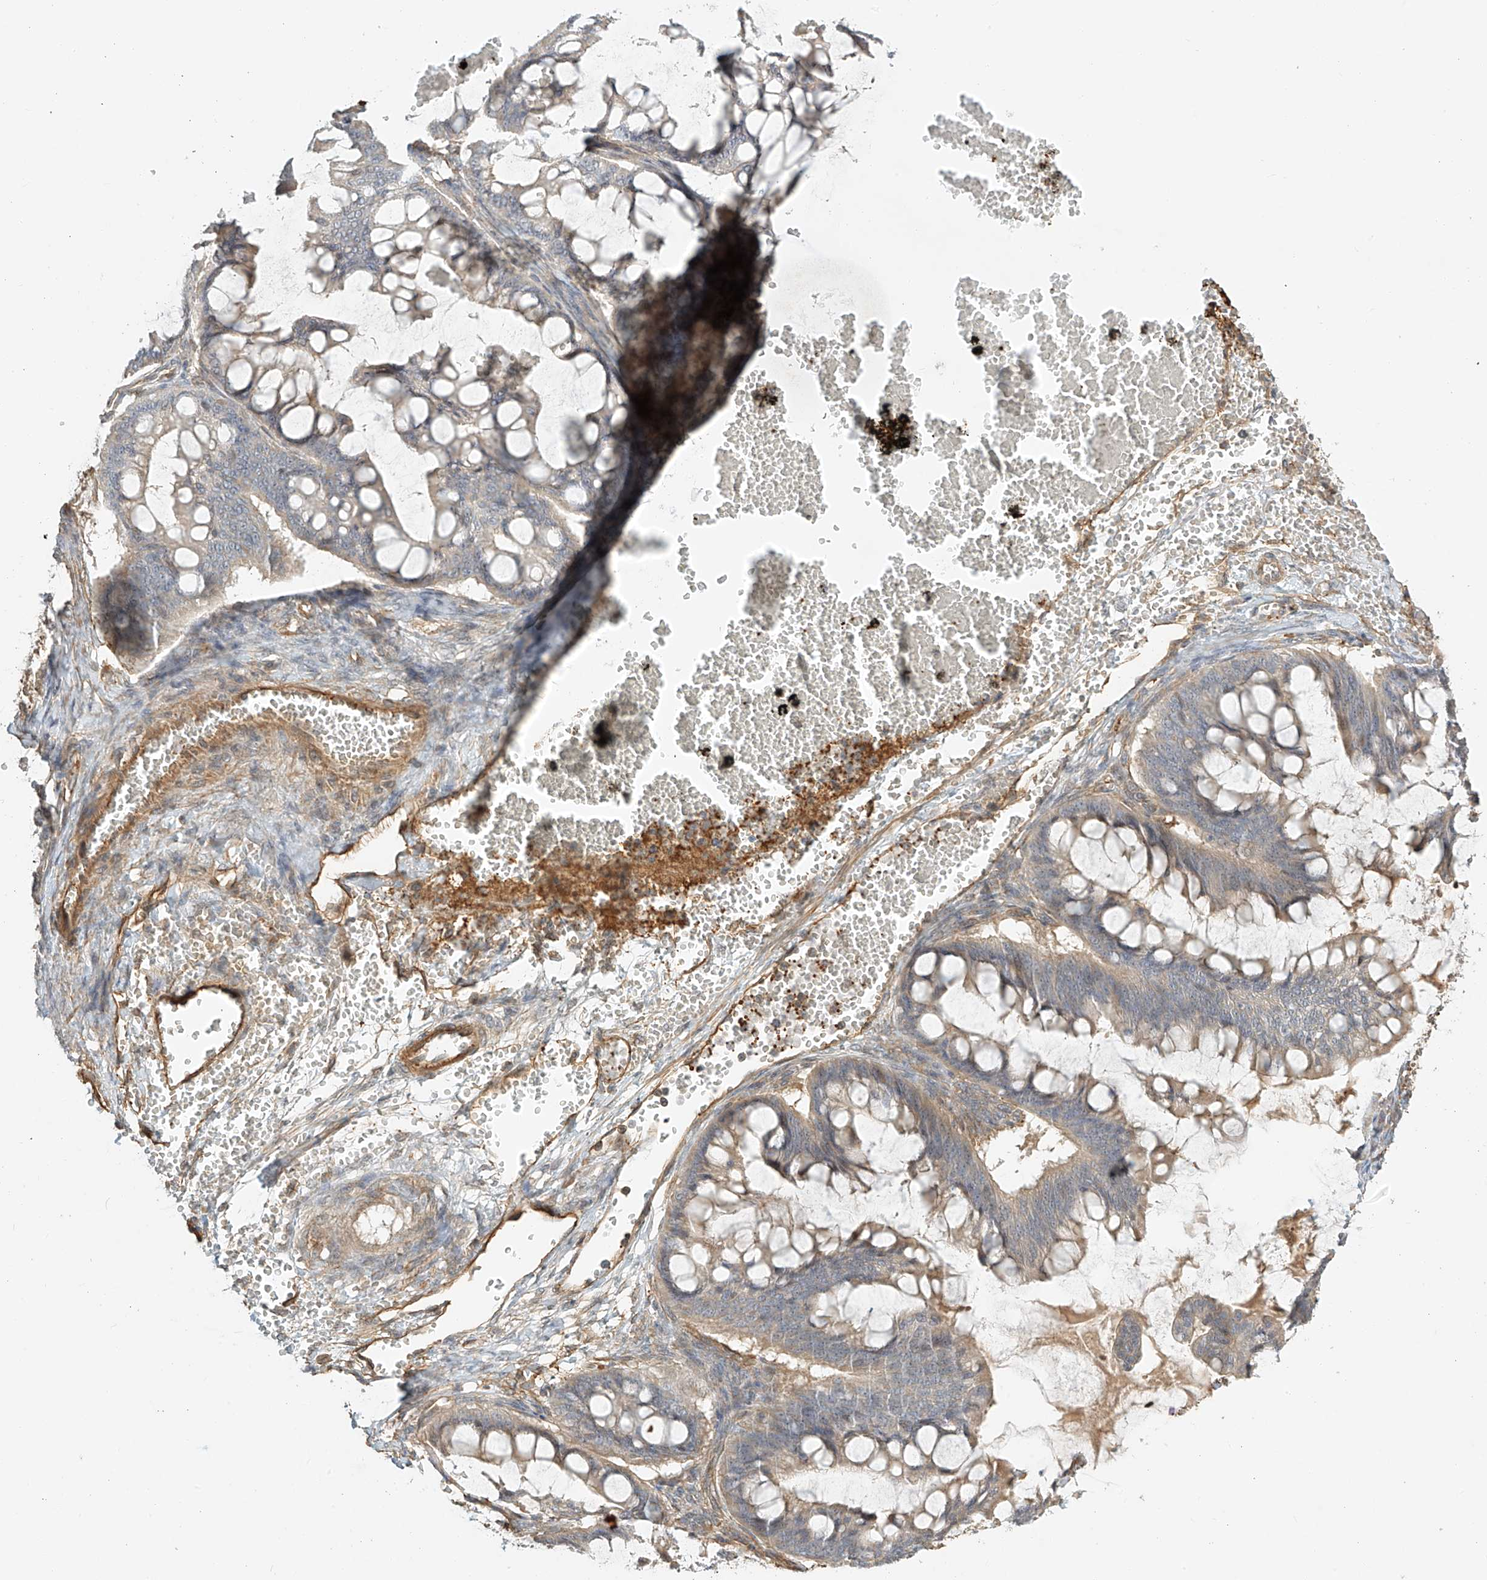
{"staining": {"intensity": "weak", "quantity": "<25%", "location": "cytoplasmic/membranous"}, "tissue": "ovarian cancer", "cell_type": "Tumor cells", "image_type": "cancer", "snomed": [{"axis": "morphology", "description": "Cystadenocarcinoma, mucinous, NOS"}, {"axis": "topography", "description": "Ovary"}], "caption": "DAB (3,3'-diaminobenzidine) immunohistochemical staining of human ovarian cancer (mucinous cystadenocarcinoma) demonstrates no significant expression in tumor cells.", "gene": "CSMD3", "patient": {"sex": "female", "age": 73}}